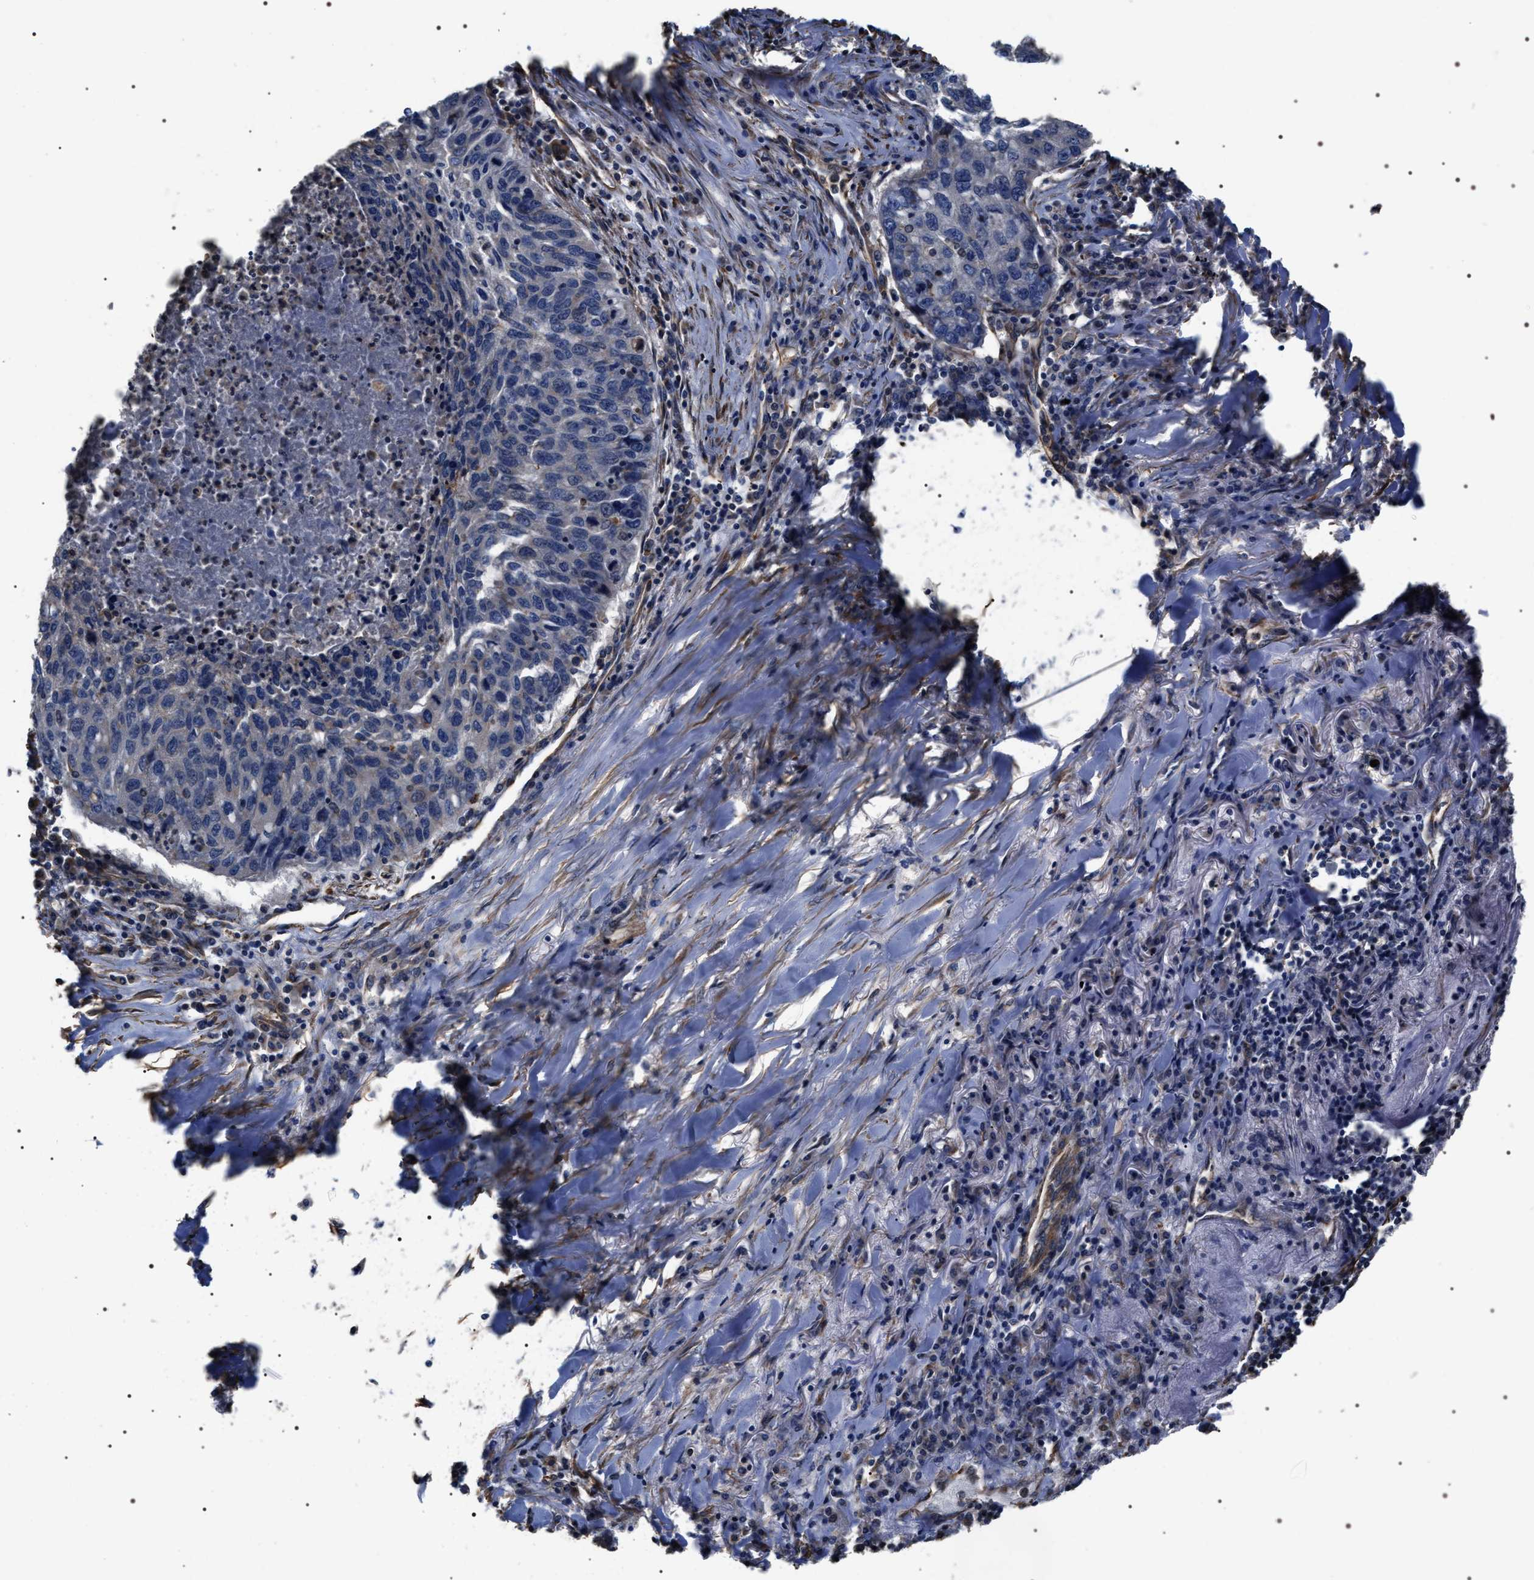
{"staining": {"intensity": "negative", "quantity": "none", "location": "none"}, "tissue": "lung cancer", "cell_type": "Tumor cells", "image_type": "cancer", "snomed": [{"axis": "morphology", "description": "Squamous cell carcinoma, NOS"}, {"axis": "topography", "description": "Lung"}], "caption": "IHC micrograph of neoplastic tissue: human lung cancer (squamous cell carcinoma) stained with DAB demonstrates no significant protein staining in tumor cells. Nuclei are stained in blue.", "gene": "TSPAN33", "patient": {"sex": "female", "age": 63}}